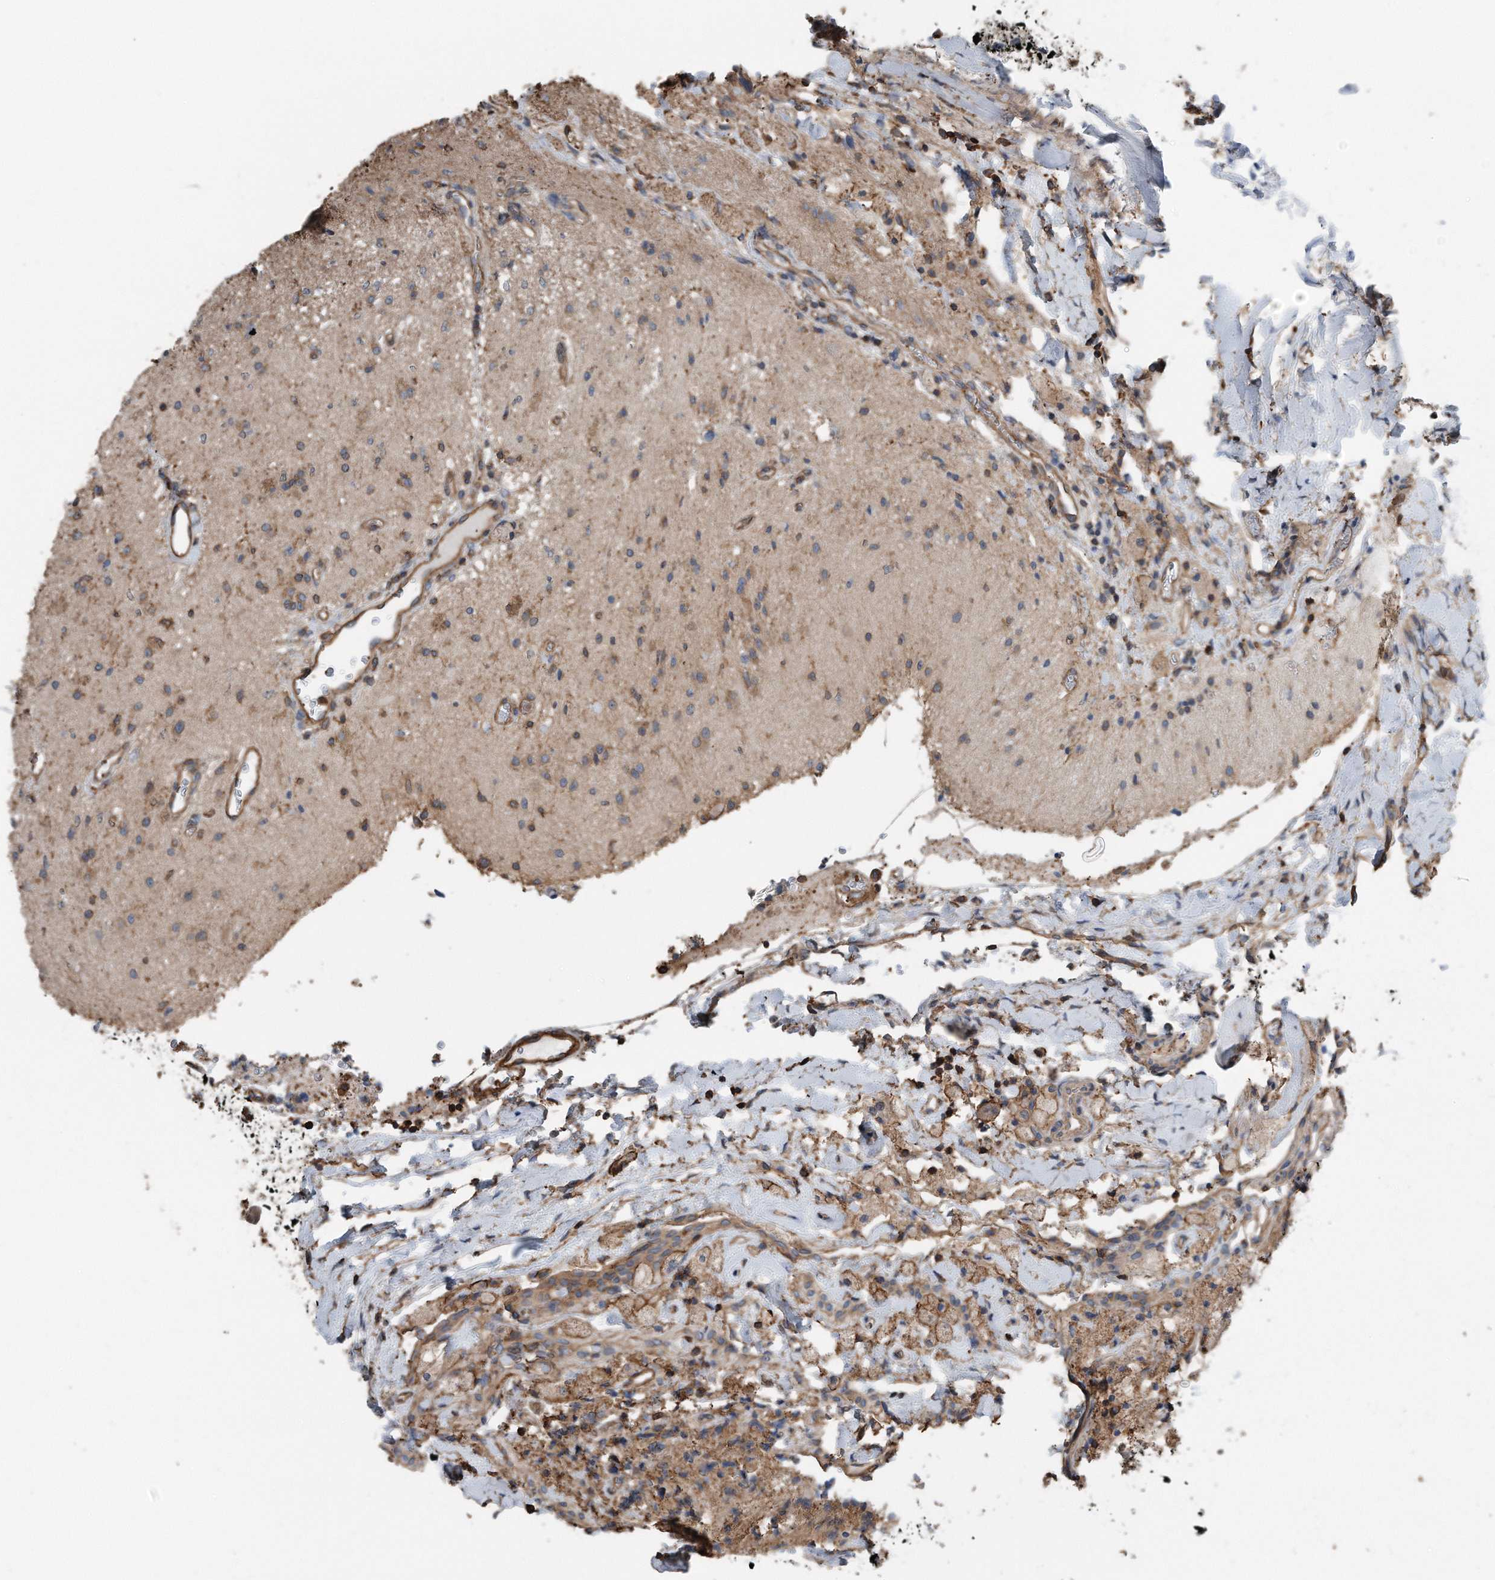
{"staining": {"intensity": "weak", "quantity": "25%-75%", "location": "cytoplasmic/membranous"}, "tissue": "glioma", "cell_type": "Tumor cells", "image_type": "cancer", "snomed": [{"axis": "morphology", "description": "Glioma, malignant, High grade"}, {"axis": "topography", "description": "Brain"}], "caption": "Immunohistochemical staining of human glioma reveals weak cytoplasmic/membranous protein positivity in about 25%-75% of tumor cells.", "gene": "RSPO3", "patient": {"sex": "male", "age": 34}}